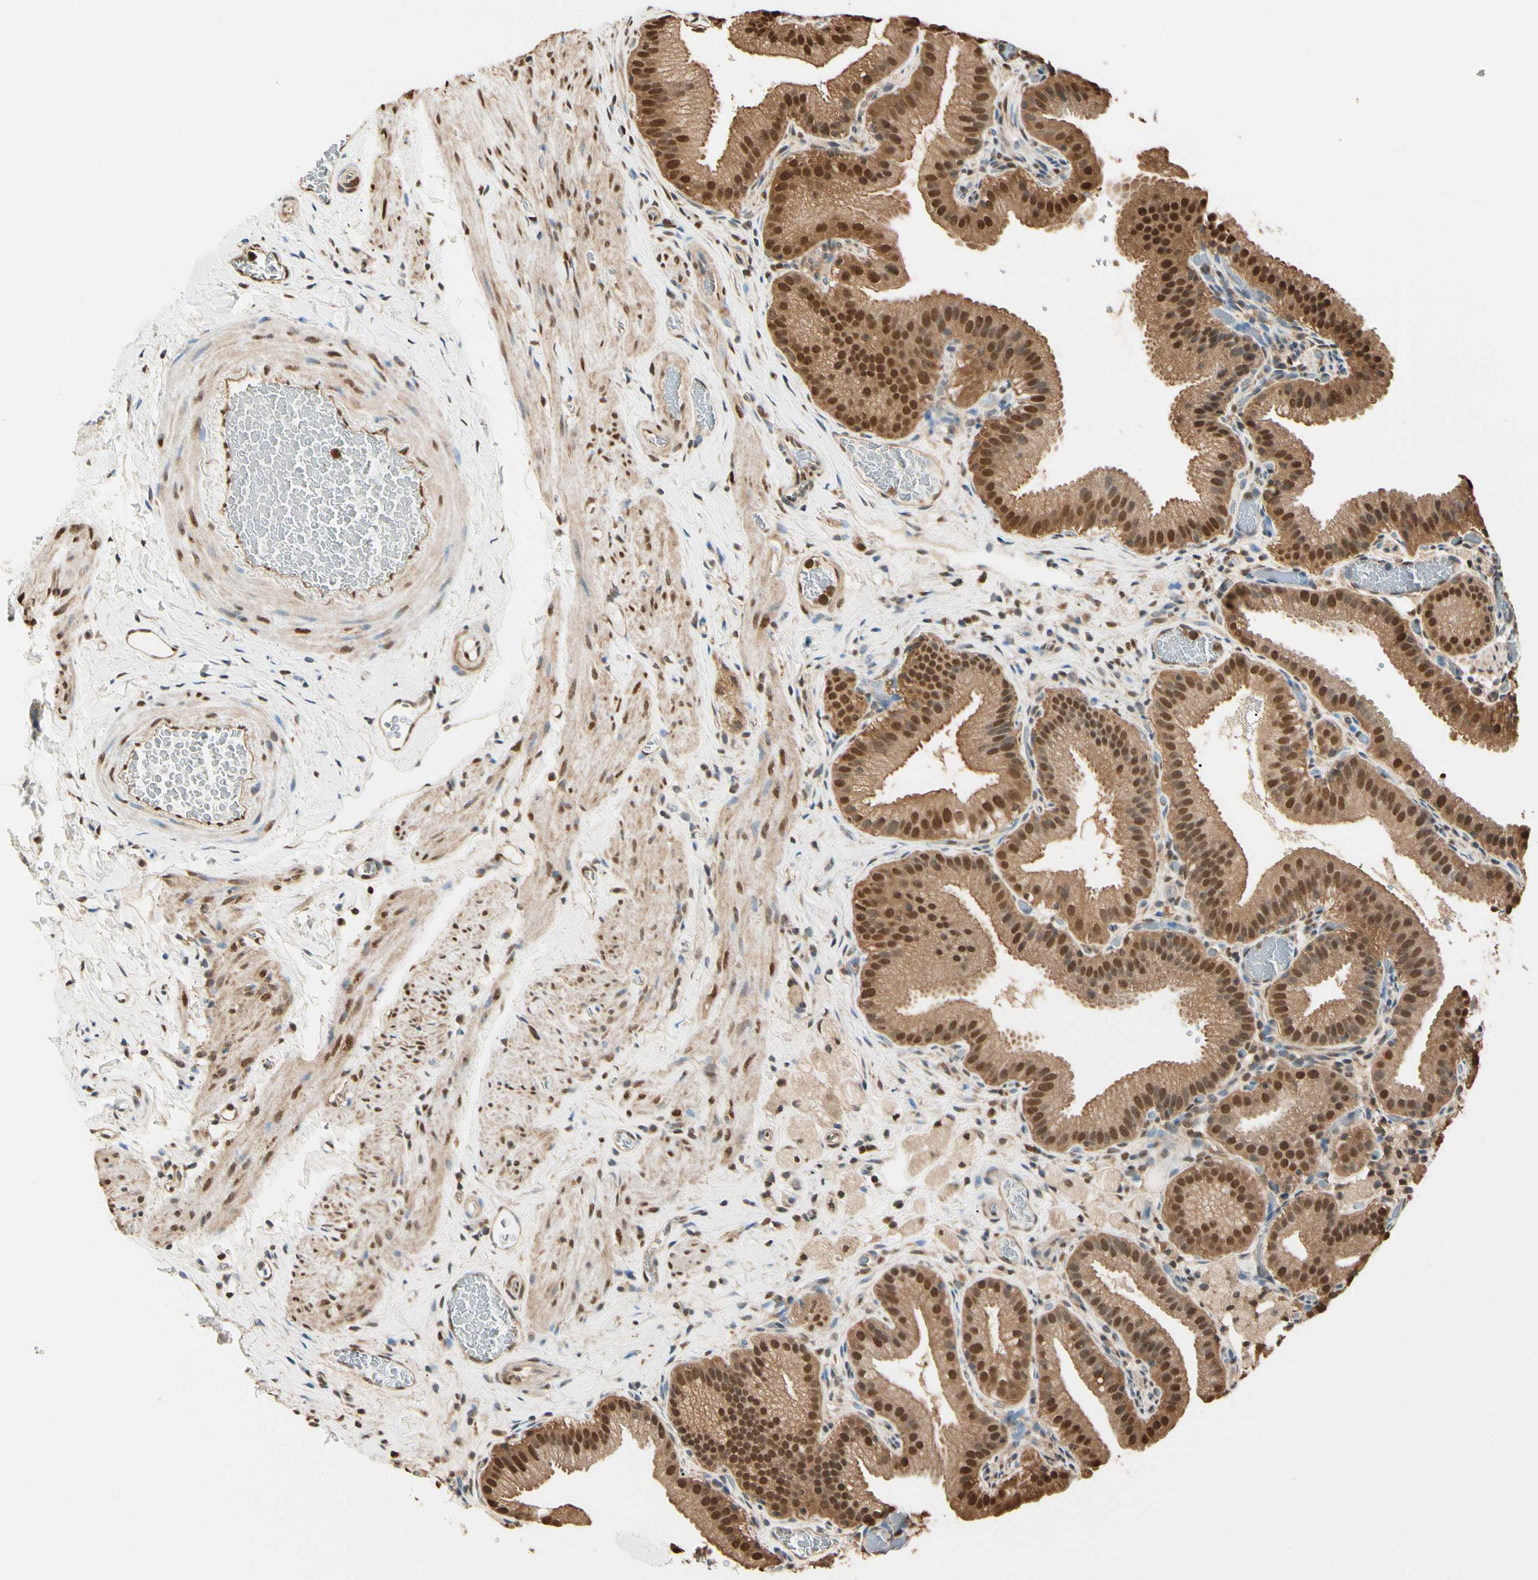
{"staining": {"intensity": "strong", "quantity": ">75%", "location": "cytoplasmic/membranous,nuclear"}, "tissue": "gallbladder", "cell_type": "Glandular cells", "image_type": "normal", "snomed": [{"axis": "morphology", "description": "Normal tissue, NOS"}, {"axis": "topography", "description": "Gallbladder"}], "caption": "Glandular cells demonstrate high levels of strong cytoplasmic/membranous,nuclear positivity in about >75% of cells in unremarkable gallbladder. The staining was performed using DAB, with brown indicating positive protein expression. Nuclei are stained blue with hematoxylin.", "gene": "PNCK", "patient": {"sex": "male", "age": 54}}